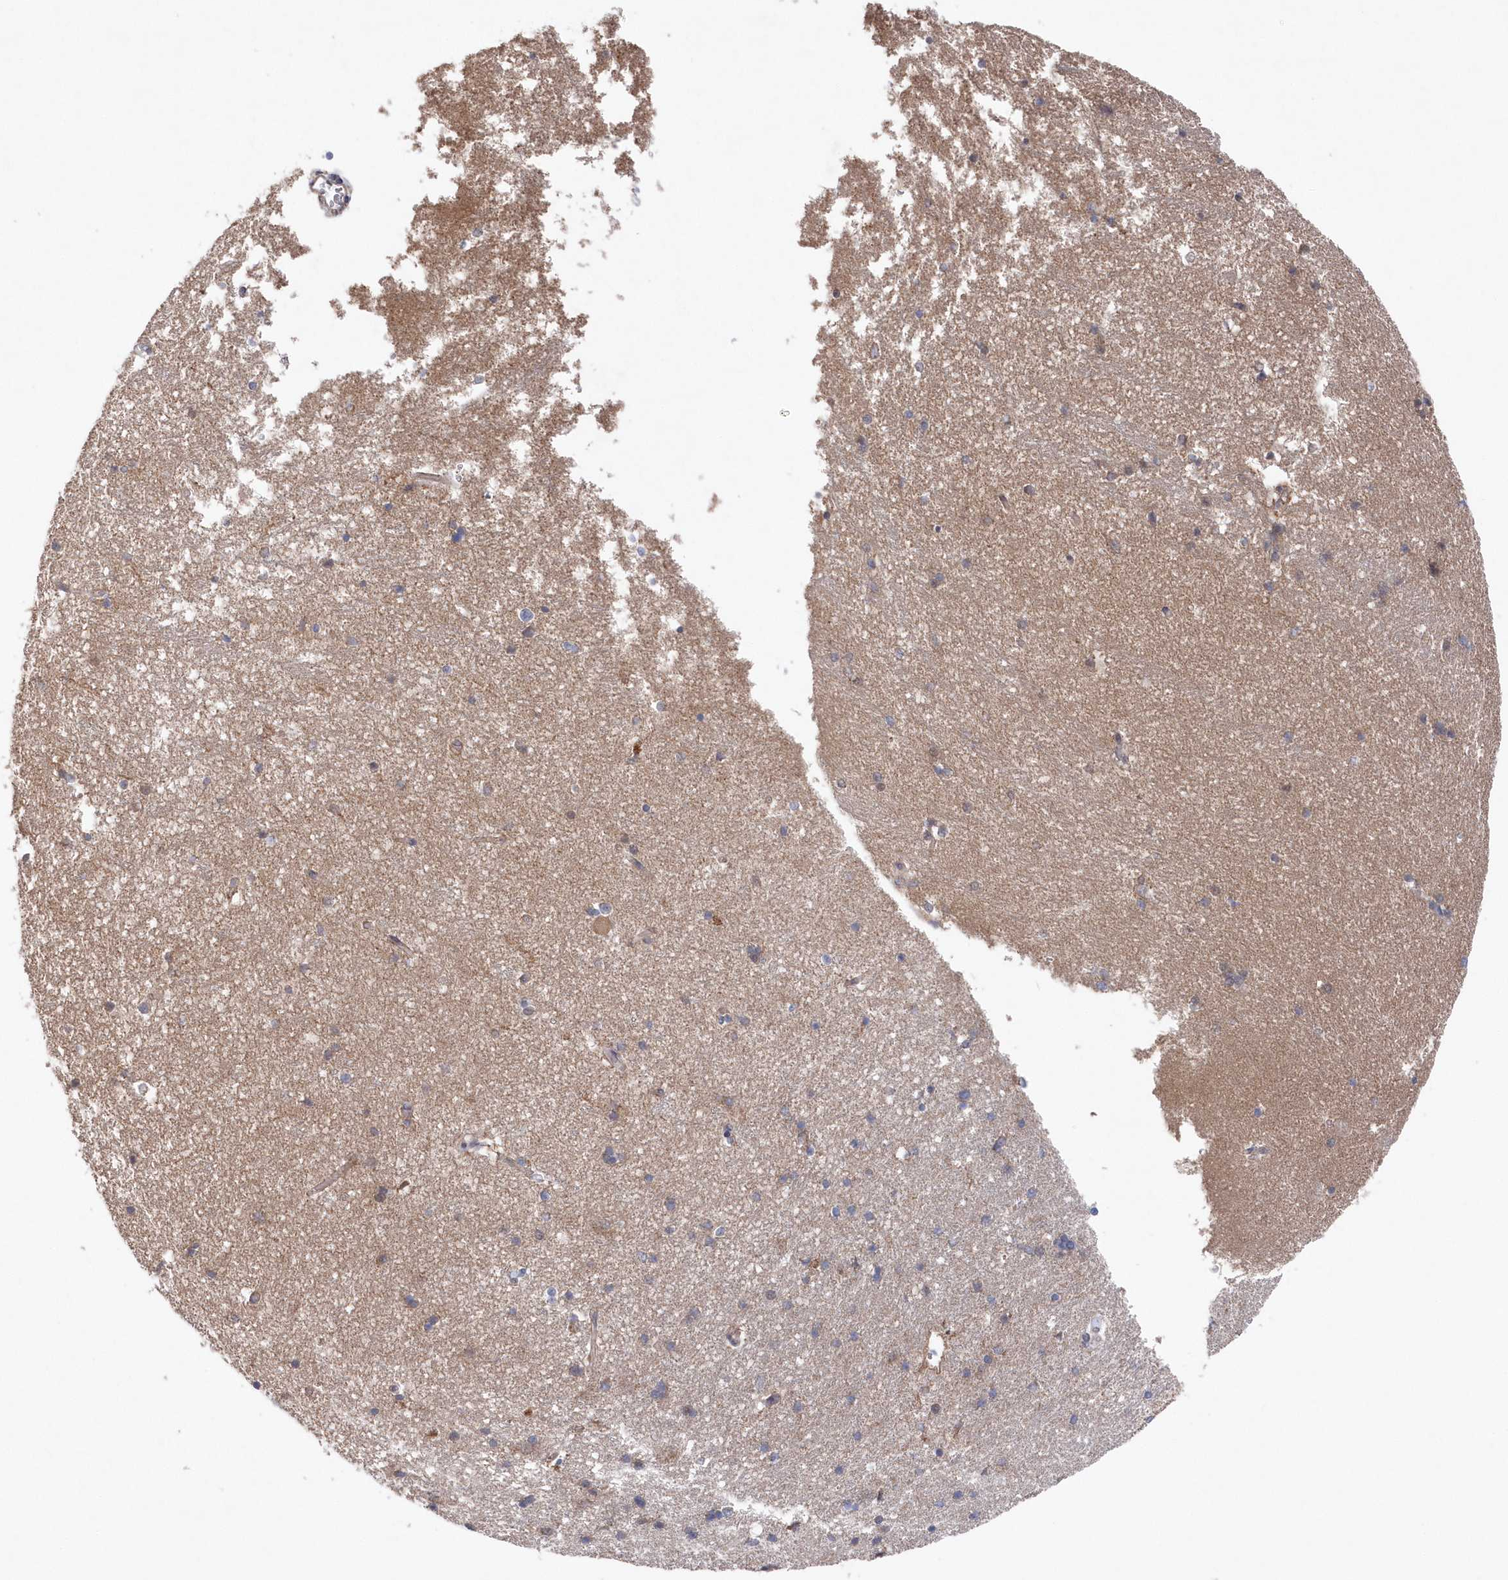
{"staining": {"intensity": "weak", "quantity": "<25%", "location": "cytoplasmic/membranous"}, "tissue": "hippocampus", "cell_type": "Glial cells", "image_type": "normal", "snomed": [{"axis": "morphology", "description": "Normal tissue, NOS"}, {"axis": "topography", "description": "Hippocampus"}], "caption": "A high-resolution micrograph shows immunohistochemistry staining of unremarkable hippocampus, which displays no significant staining in glial cells. (Brightfield microscopy of DAB IHC at high magnification).", "gene": "ASNSD1", "patient": {"sex": "male", "age": 45}}